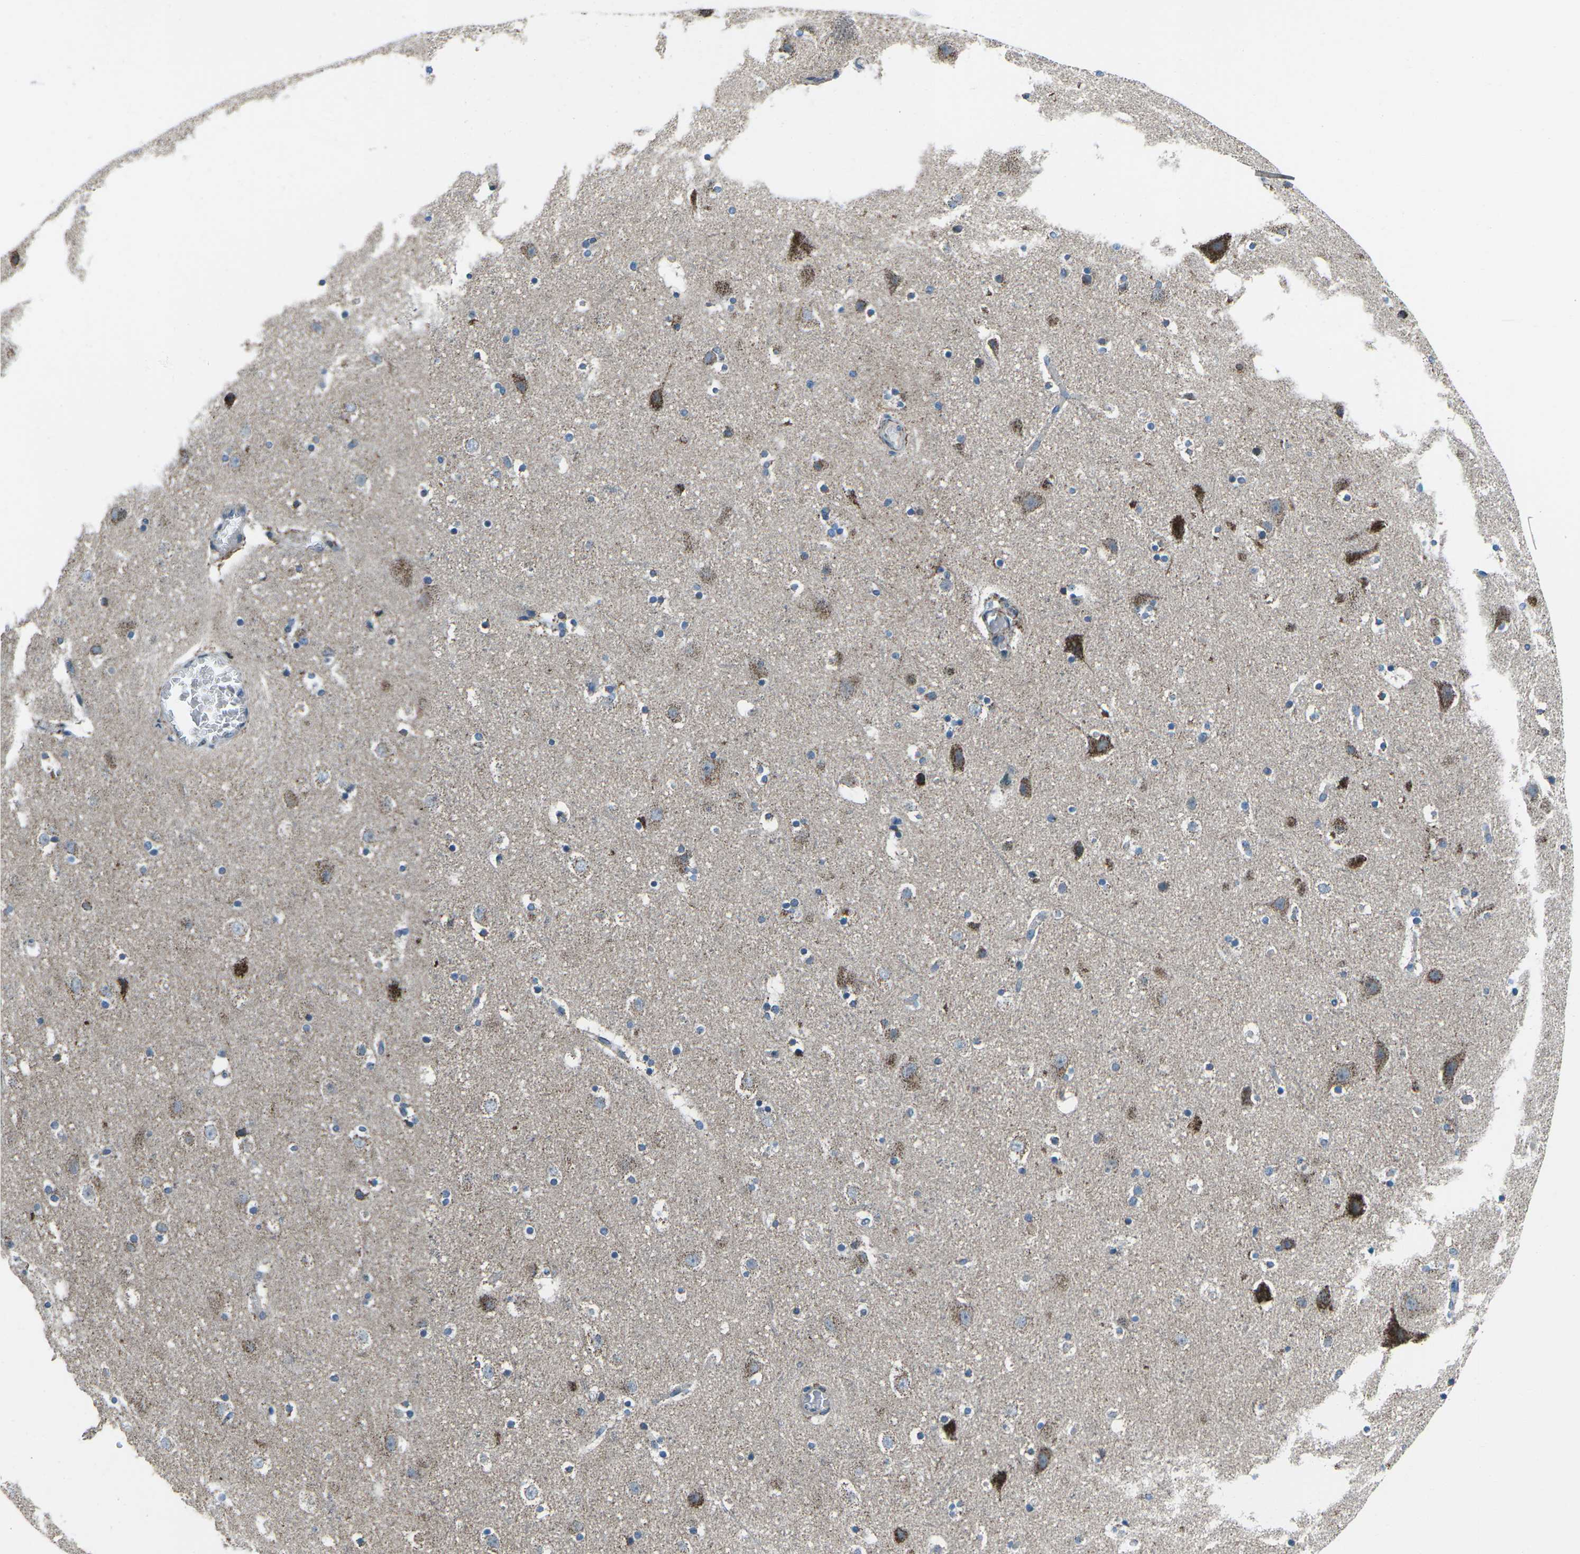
{"staining": {"intensity": "moderate", "quantity": ">75%", "location": "cytoplasmic/membranous"}, "tissue": "cerebral cortex", "cell_type": "Endothelial cells", "image_type": "normal", "snomed": [{"axis": "morphology", "description": "Normal tissue, NOS"}, {"axis": "topography", "description": "Cerebral cortex"}], "caption": "Brown immunohistochemical staining in normal cerebral cortex displays moderate cytoplasmic/membranous expression in about >75% of endothelial cells.", "gene": "RFESD", "patient": {"sex": "male", "age": 45}}